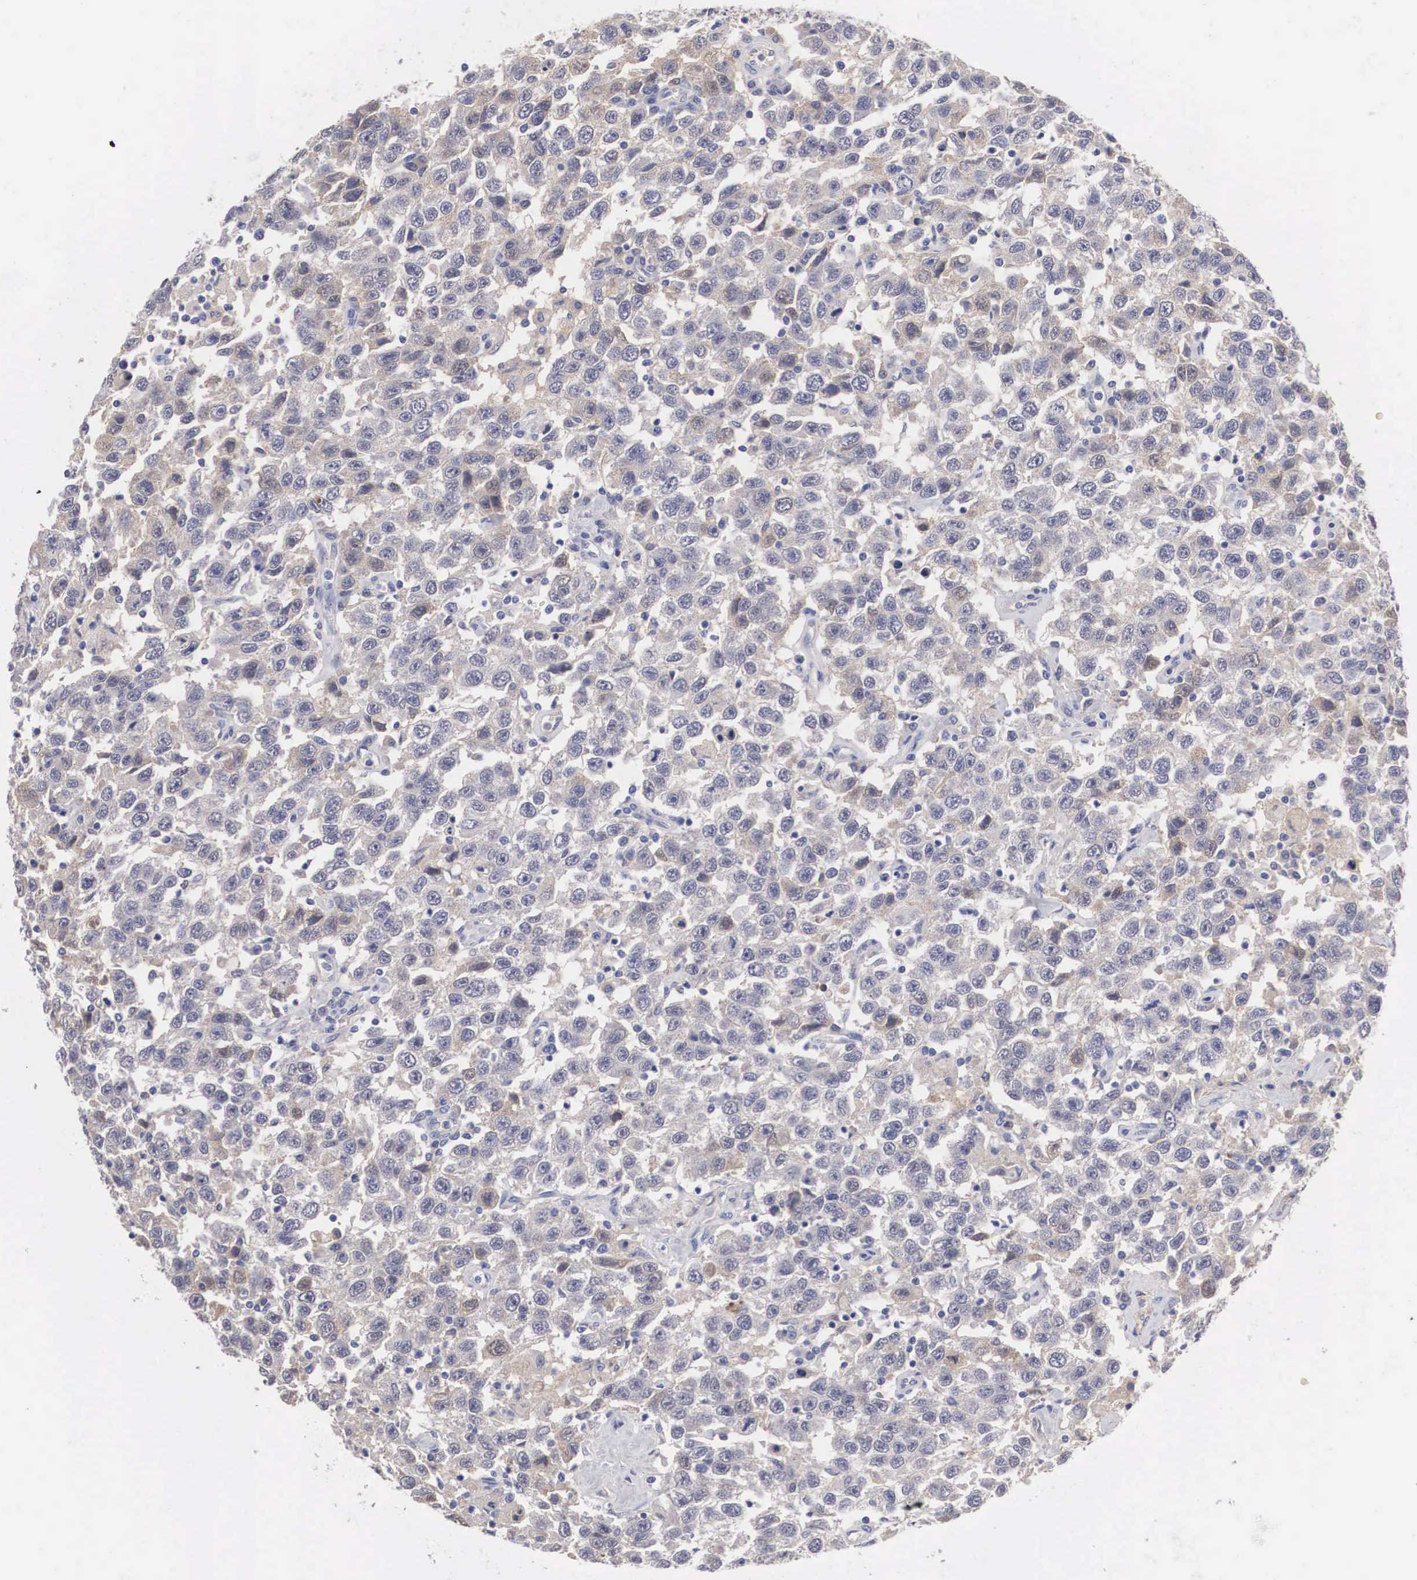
{"staining": {"intensity": "negative", "quantity": "none", "location": "none"}, "tissue": "testis cancer", "cell_type": "Tumor cells", "image_type": "cancer", "snomed": [{"axis": "morphology", "description": "Seminoma, NOS"}, {"axis": "topography", "description": "Testis"}], "caption": "Tumor cells are negative for protein expression in human testis cancer. Nuclei are stained in blue.", "gene": "ABHD4", "patient": {"sex": "male", "age": 41}}